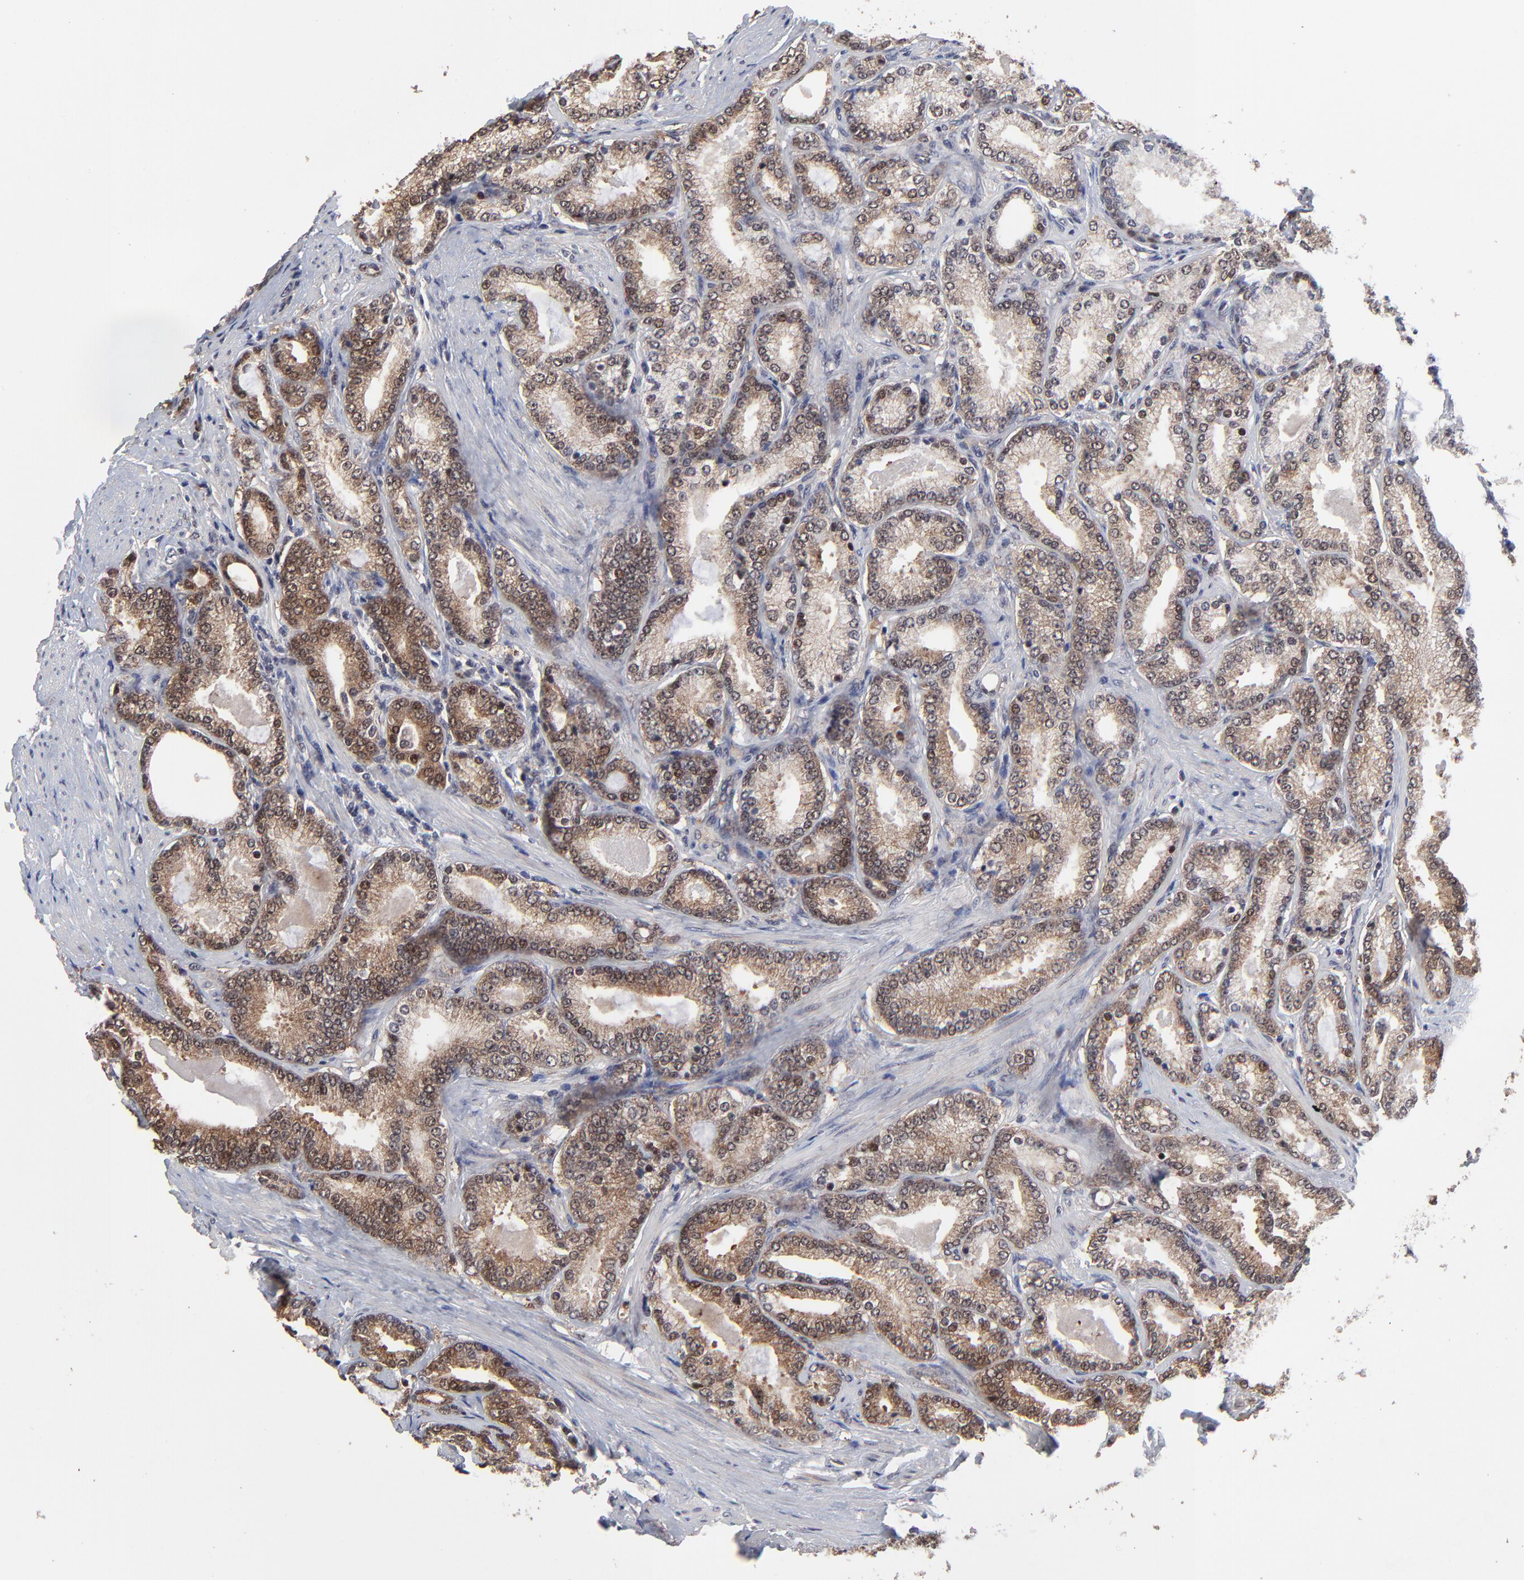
{"staining": {"intensity": "moderate", "quantity": ">75%", "location": "cytoplasmic/membranous"}, "tissue": "prostate cancer", "cell_type": "Tumor cells", "image_type": "cancer", "snomed": [{"axis": "morphology", "description": "Adenocarcinoma, Low grade"}, {"axis": "topography", "description": "Prostate"}], "caption": "This is a micrograph of immunohistochemistry staining of prostate cancer, which shows moderate positivity in the cytoplasmic/membranous of tumor cells.", "gene": "FRMD8", "patient": {"sex": "male", "age": 71}}